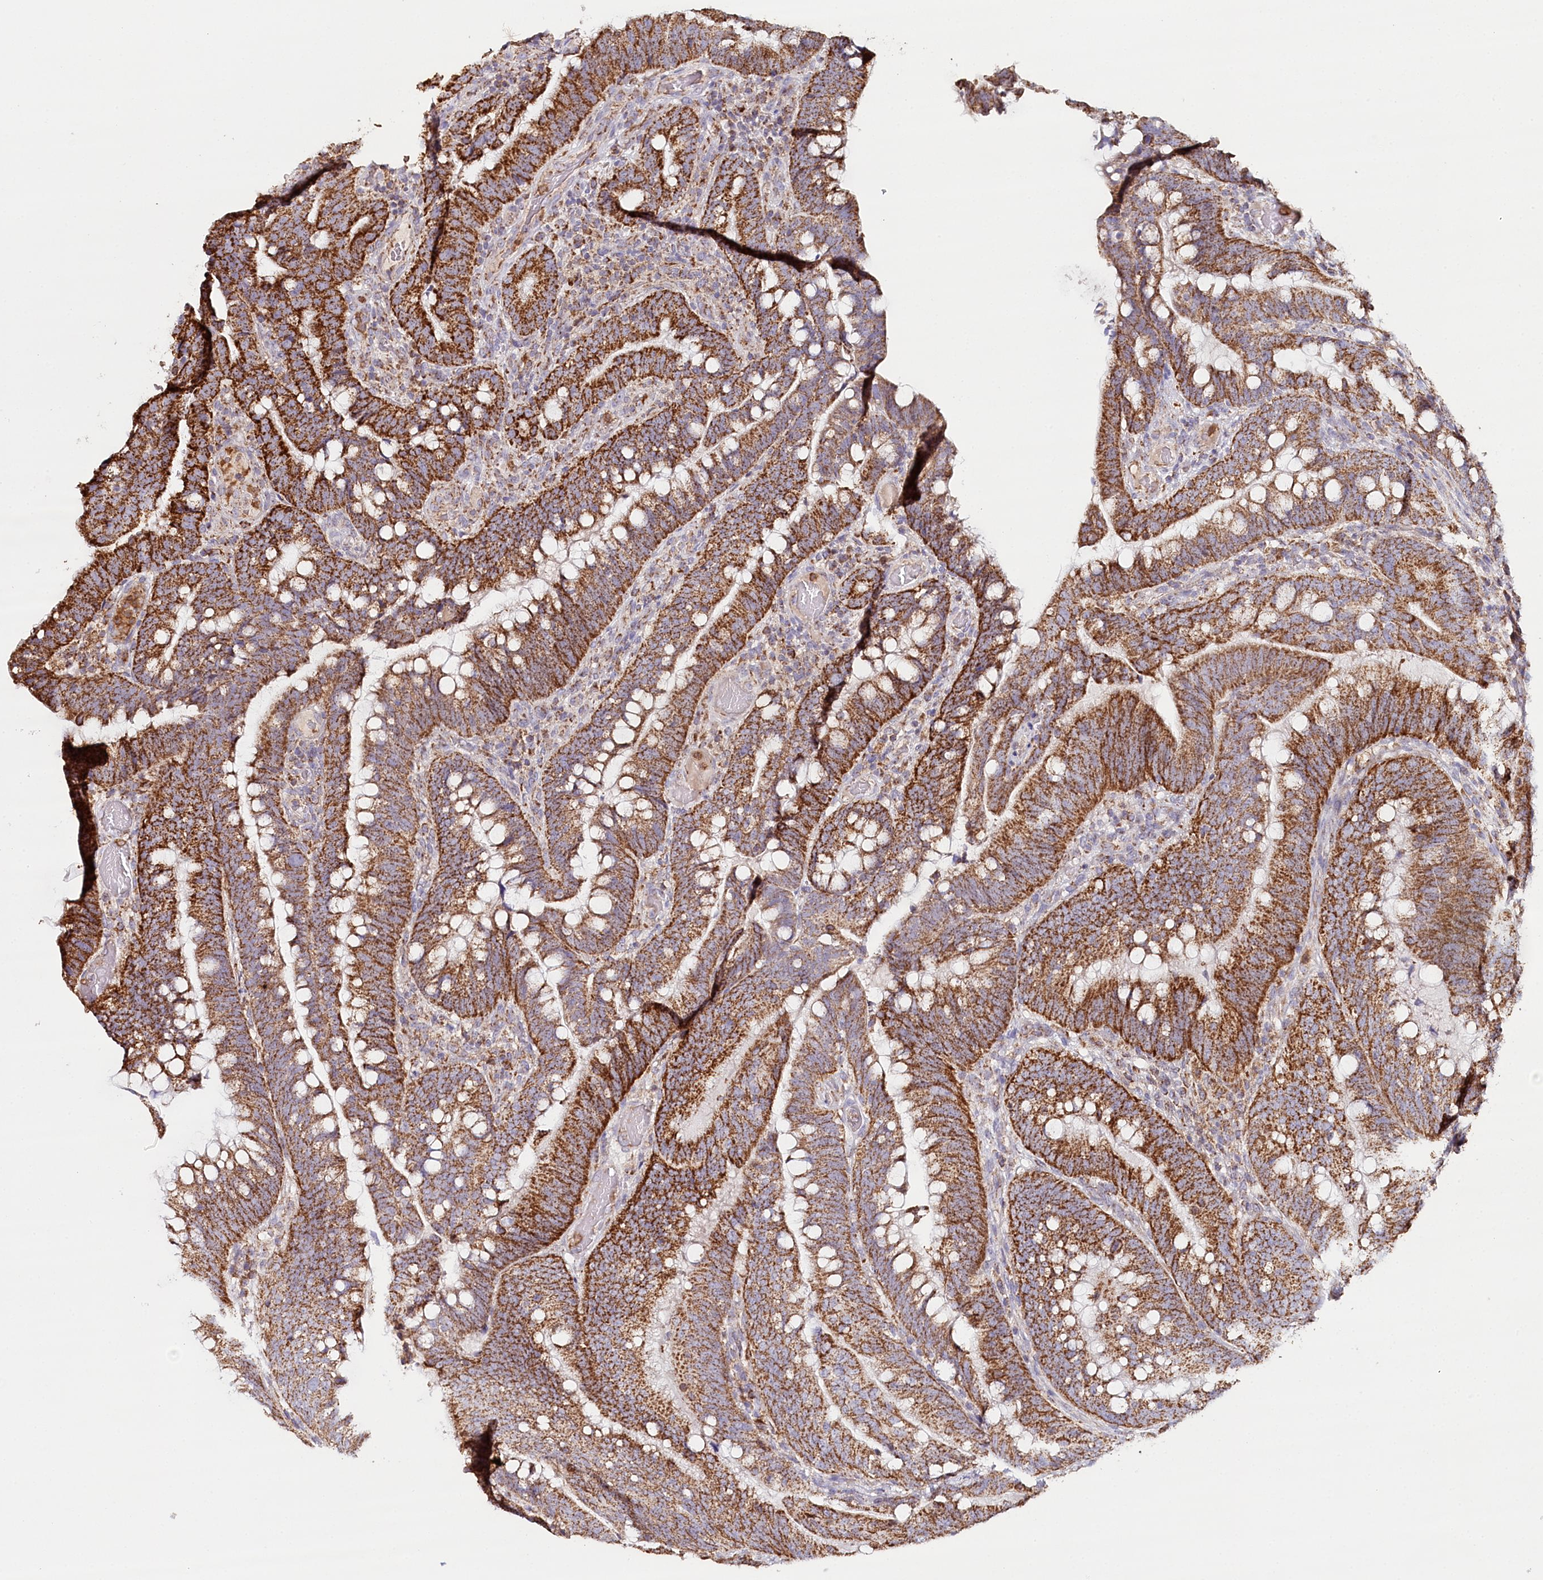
{"staining": {"intensity": "strong", "quantity": ">75%", "location": "cytoplasmic/membranous"}, "tissue": "colorectal cancer", "cell_type": "Tumor cells", "image_type": "cancer", "snomed": [{"axis": "morphology", "description": "Adenocarcinoma, NOS"}, {"axis": "topography", "description": "Colon"}], "caption": "Immunohistochemical staining of colorectal cancer demonstrates high levels of strong cytoplasmic/membranous expression in approximately >75% of tumor cells.", "gene": "MMP25", "patient": {"sex": "female", "age": 66}}